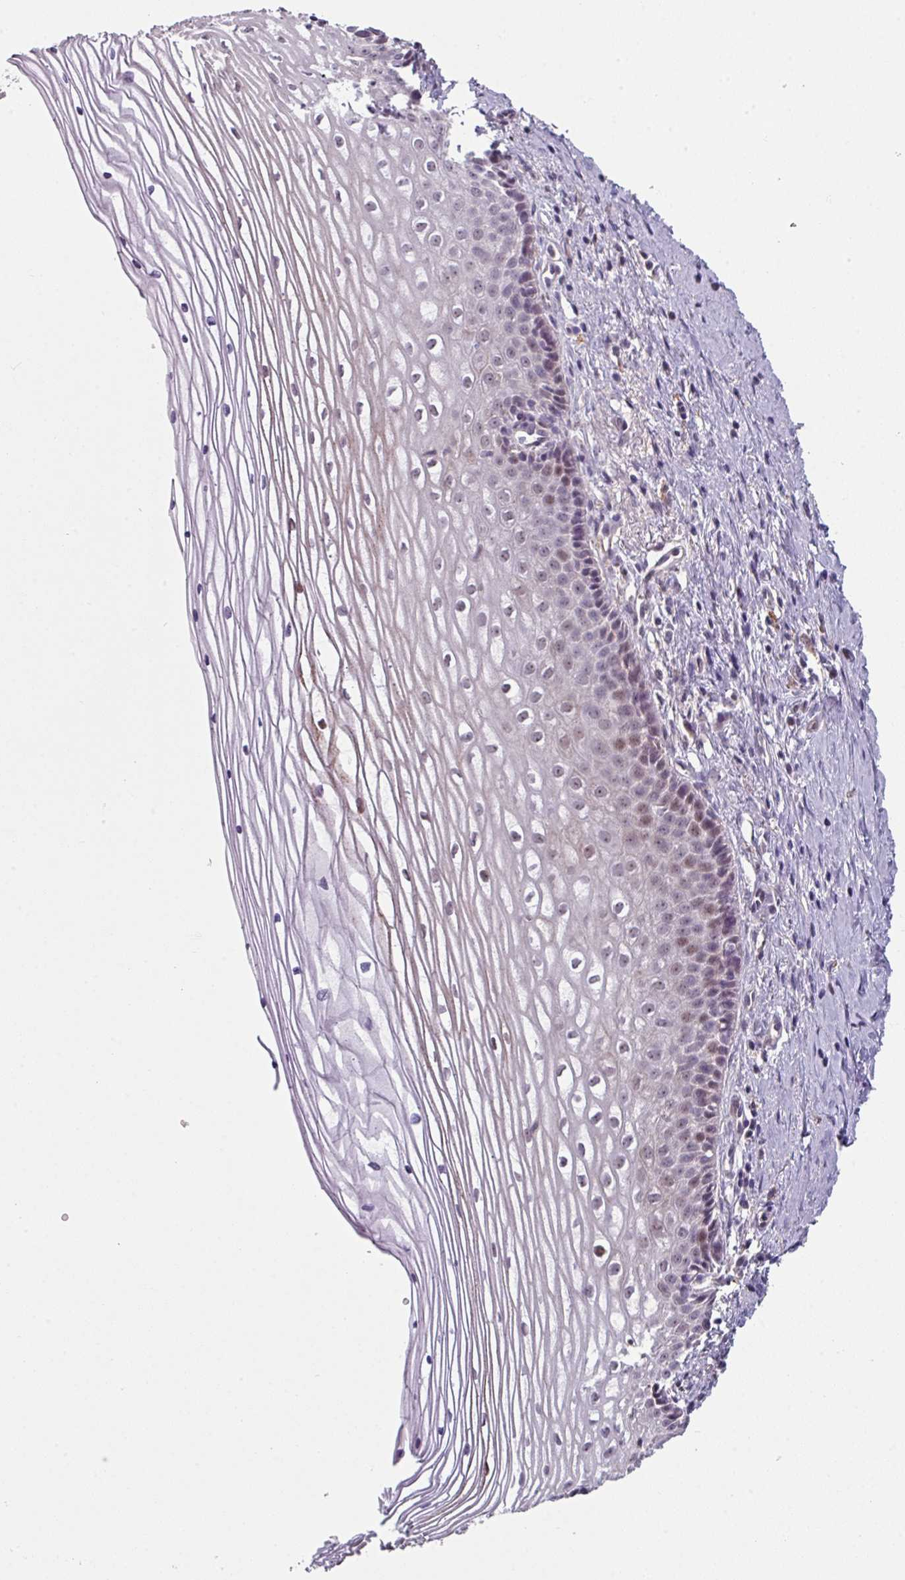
{"staining": {"intensity": "moderate", "quantity": "25%-75%", "location": "nuclear"}, "tissue": "cervix", "cell_type": "Glandular cells", "image_type": "normal", "snomed": [{"axis": "morphology", "description": "Normal tissue, NOS"}, {"axis": "topography", "description": "Cervix"}], "caption": "Immunohistochemistry micrograph of unremarkable cervix stained for a protein (brown), which shows medium levels of moderate nuclear positivity in about 25%-75% of glandular cells.", "gene": "BMS1", "patient": {"sex": "female", "age": 47}}